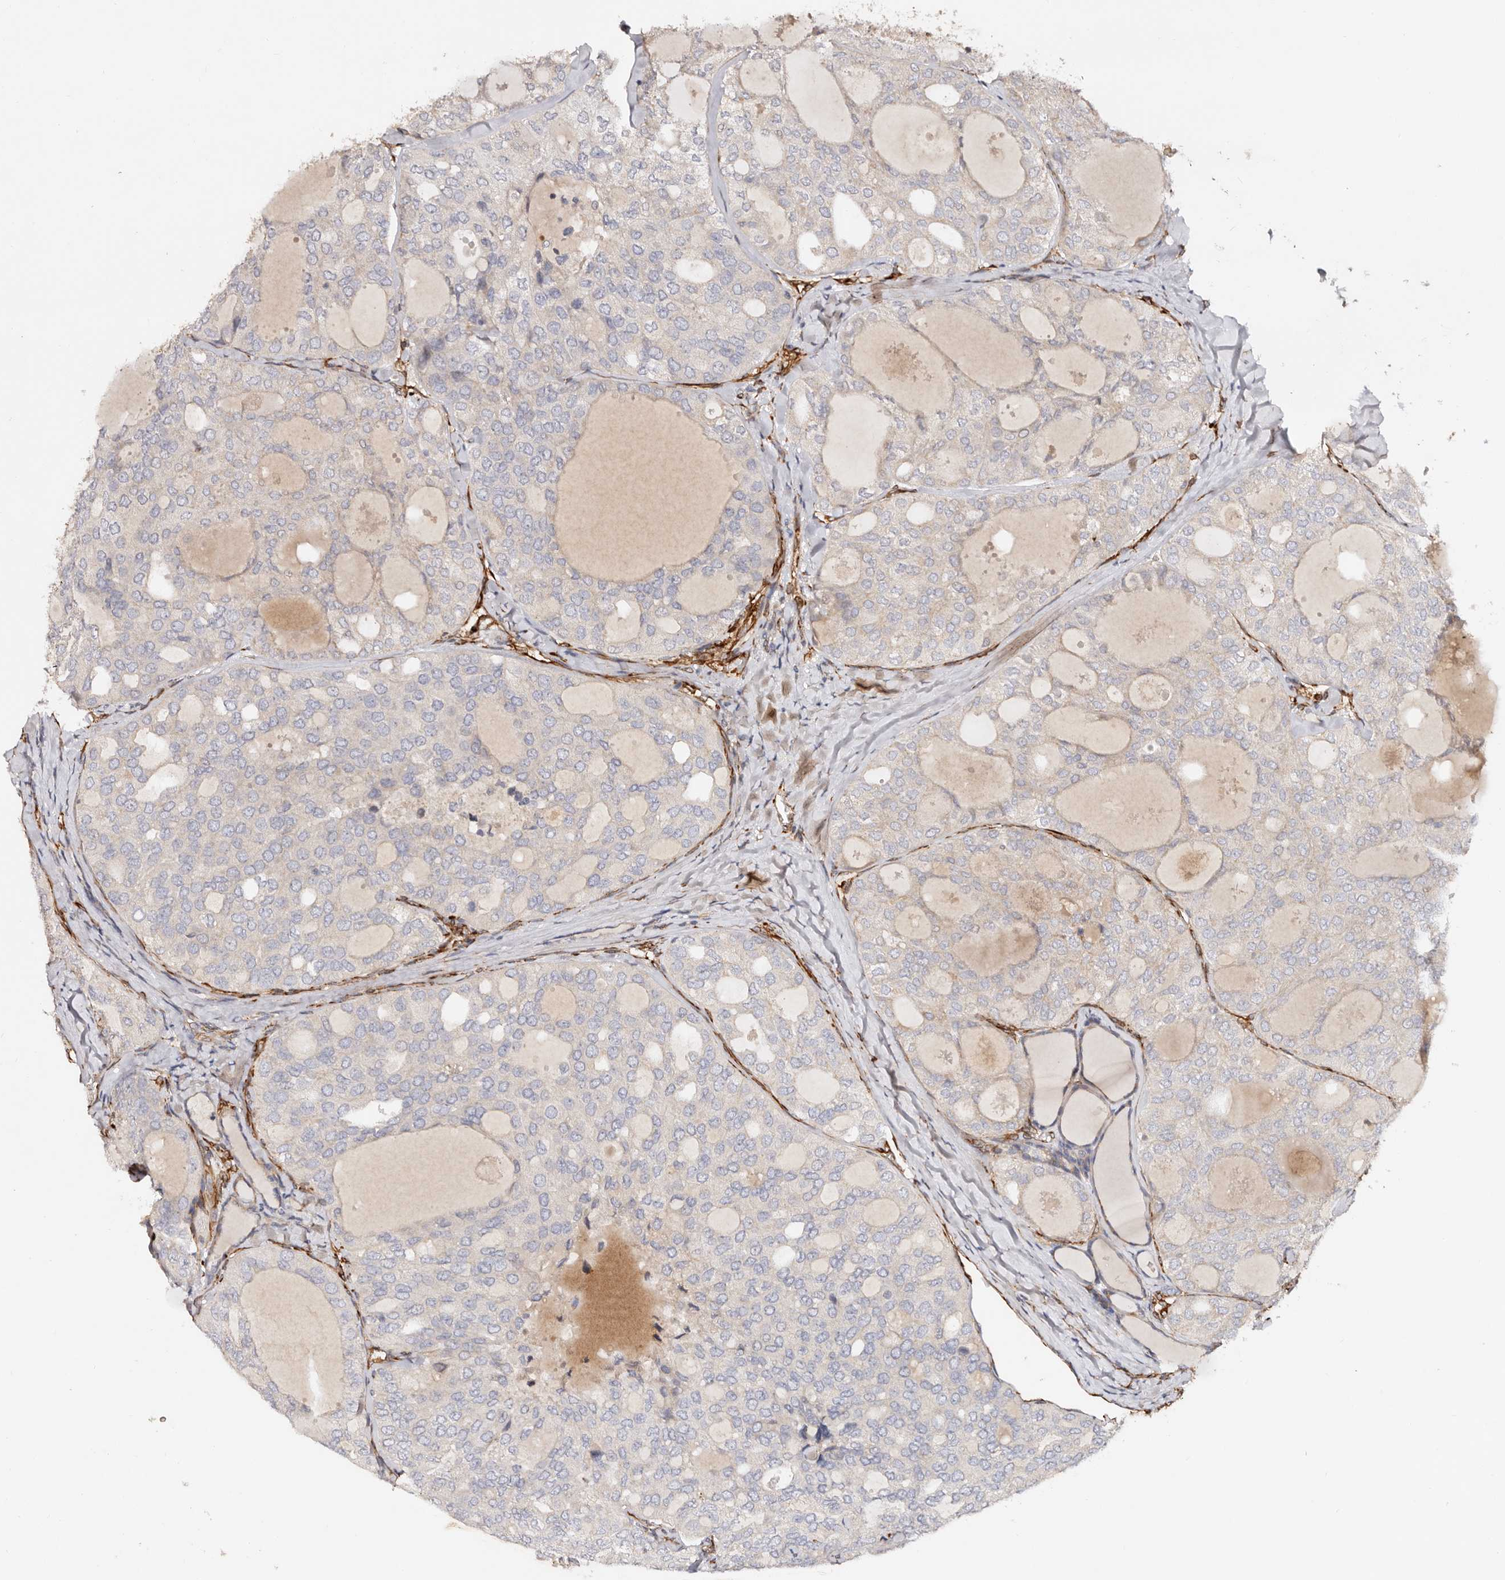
{"staining": {"intensity": "negative", "quantity": "none", "location": "none"}, "tissue": "thyroid cancer", "cell_type": "Tumor cells", "image_type": "cancer", "snomed": [{"axis": "morphology", "description": "Follicular adenoma carcinoma, NOS"}, {"axis": "topography", "description": "Thyroid gland"}], "caption": "The immunohistochemistry histopathology image has no significant staining in tumor cells of thyroid cancer tissue.", "gene": "SERPINH1", "patient": {"sex": "male", "age": 75}}